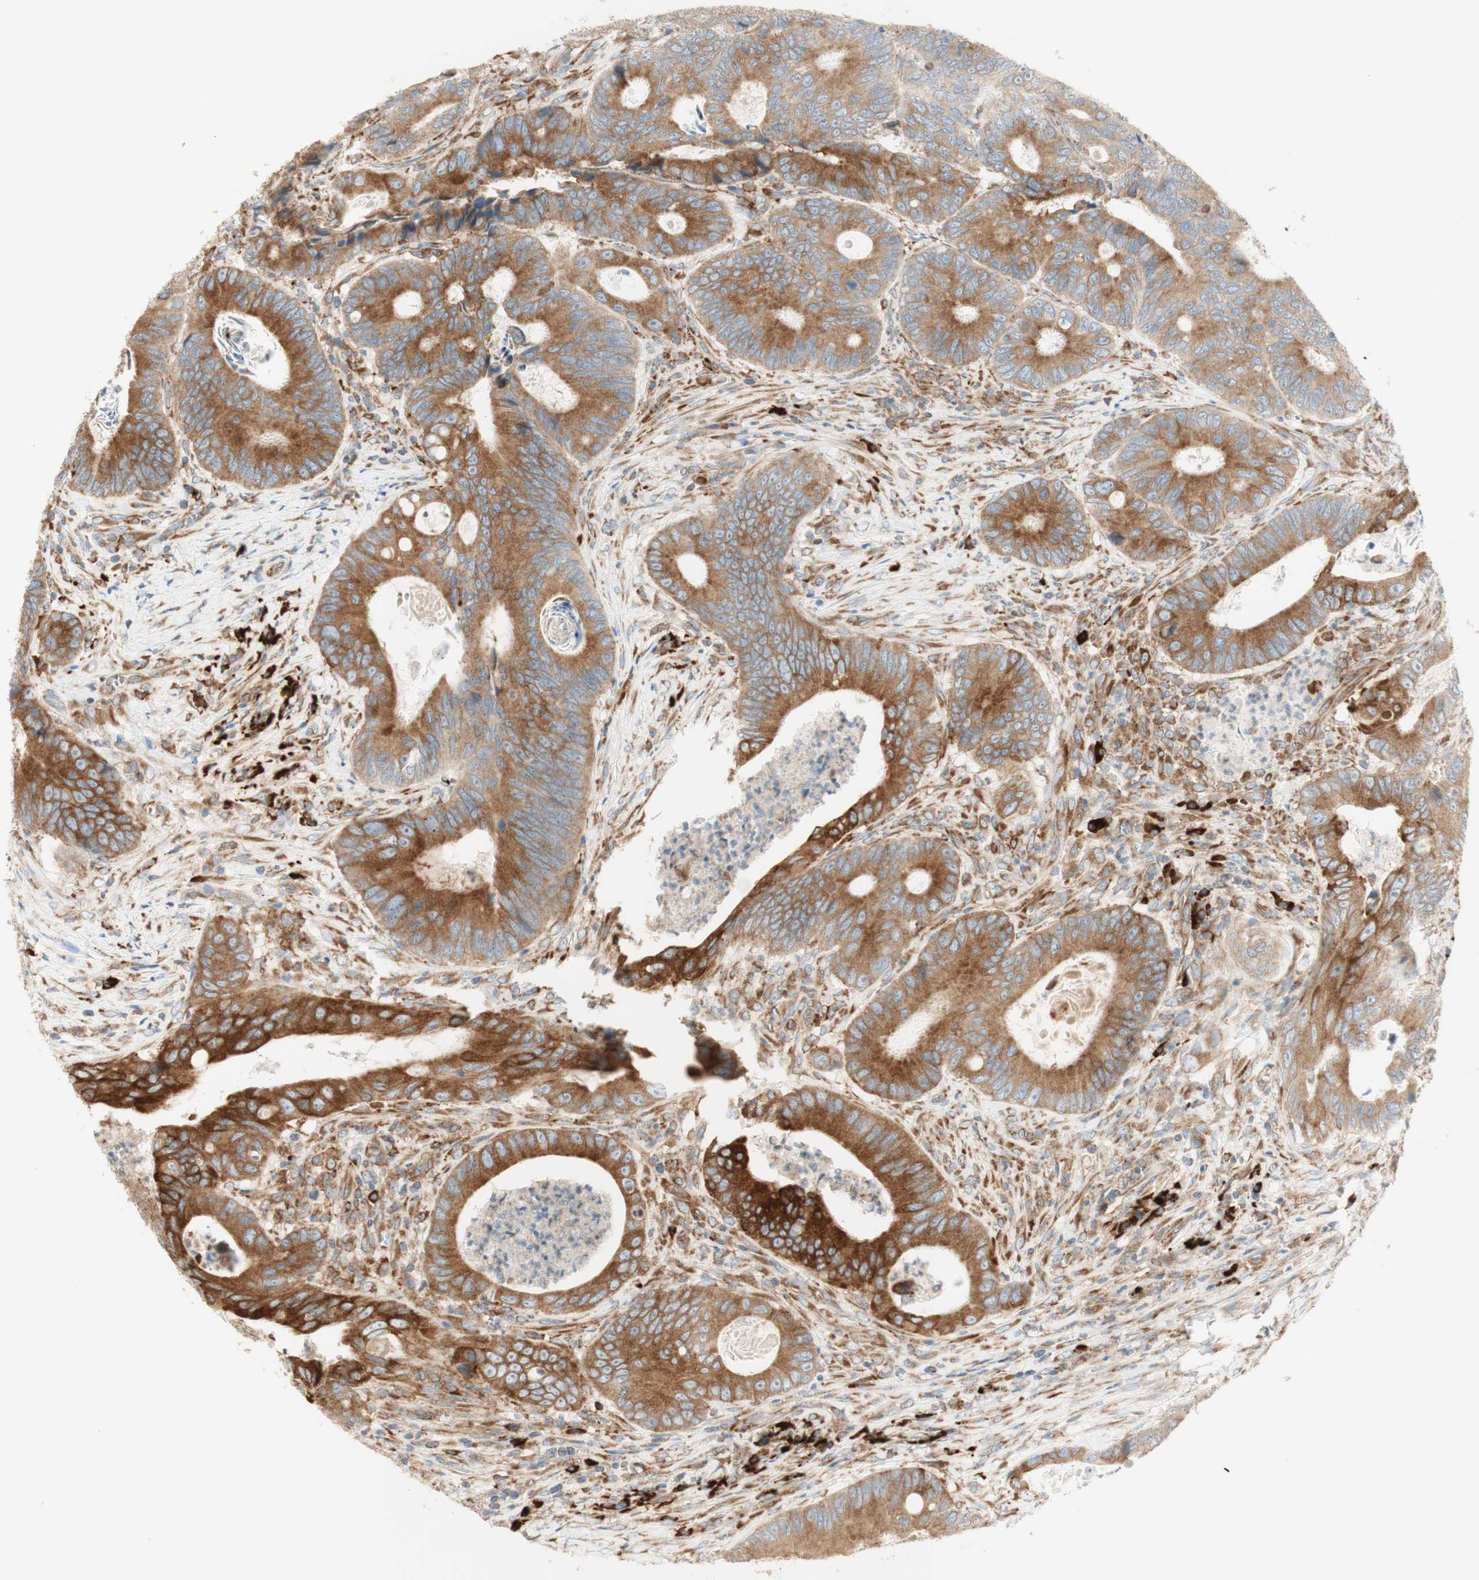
{"staining": {"intensity": "moderate", "quantity": ">75%", "location": "cytoplasmic/membranous"}, "tissue": "colorectal cancer", "cell_type": "Tumor cells", "image_type": "cancer", "snomed": [{"axis": "morphology", "description": "Inflammation, NOS"}, {"axis": "morphology", "description": "Adenocarcinoma, NOS"}, {"axis": "topography", "description": "Colon"}], "caption": "Human adenocarcinoma (colorectal) stained for a protein (brown) demonstrates moderate cytoplasmic/membranous positive staining in approximately >75% of tumor cells.", "gene": "MANF", "patient": {"sex": "male", "age": 72}}